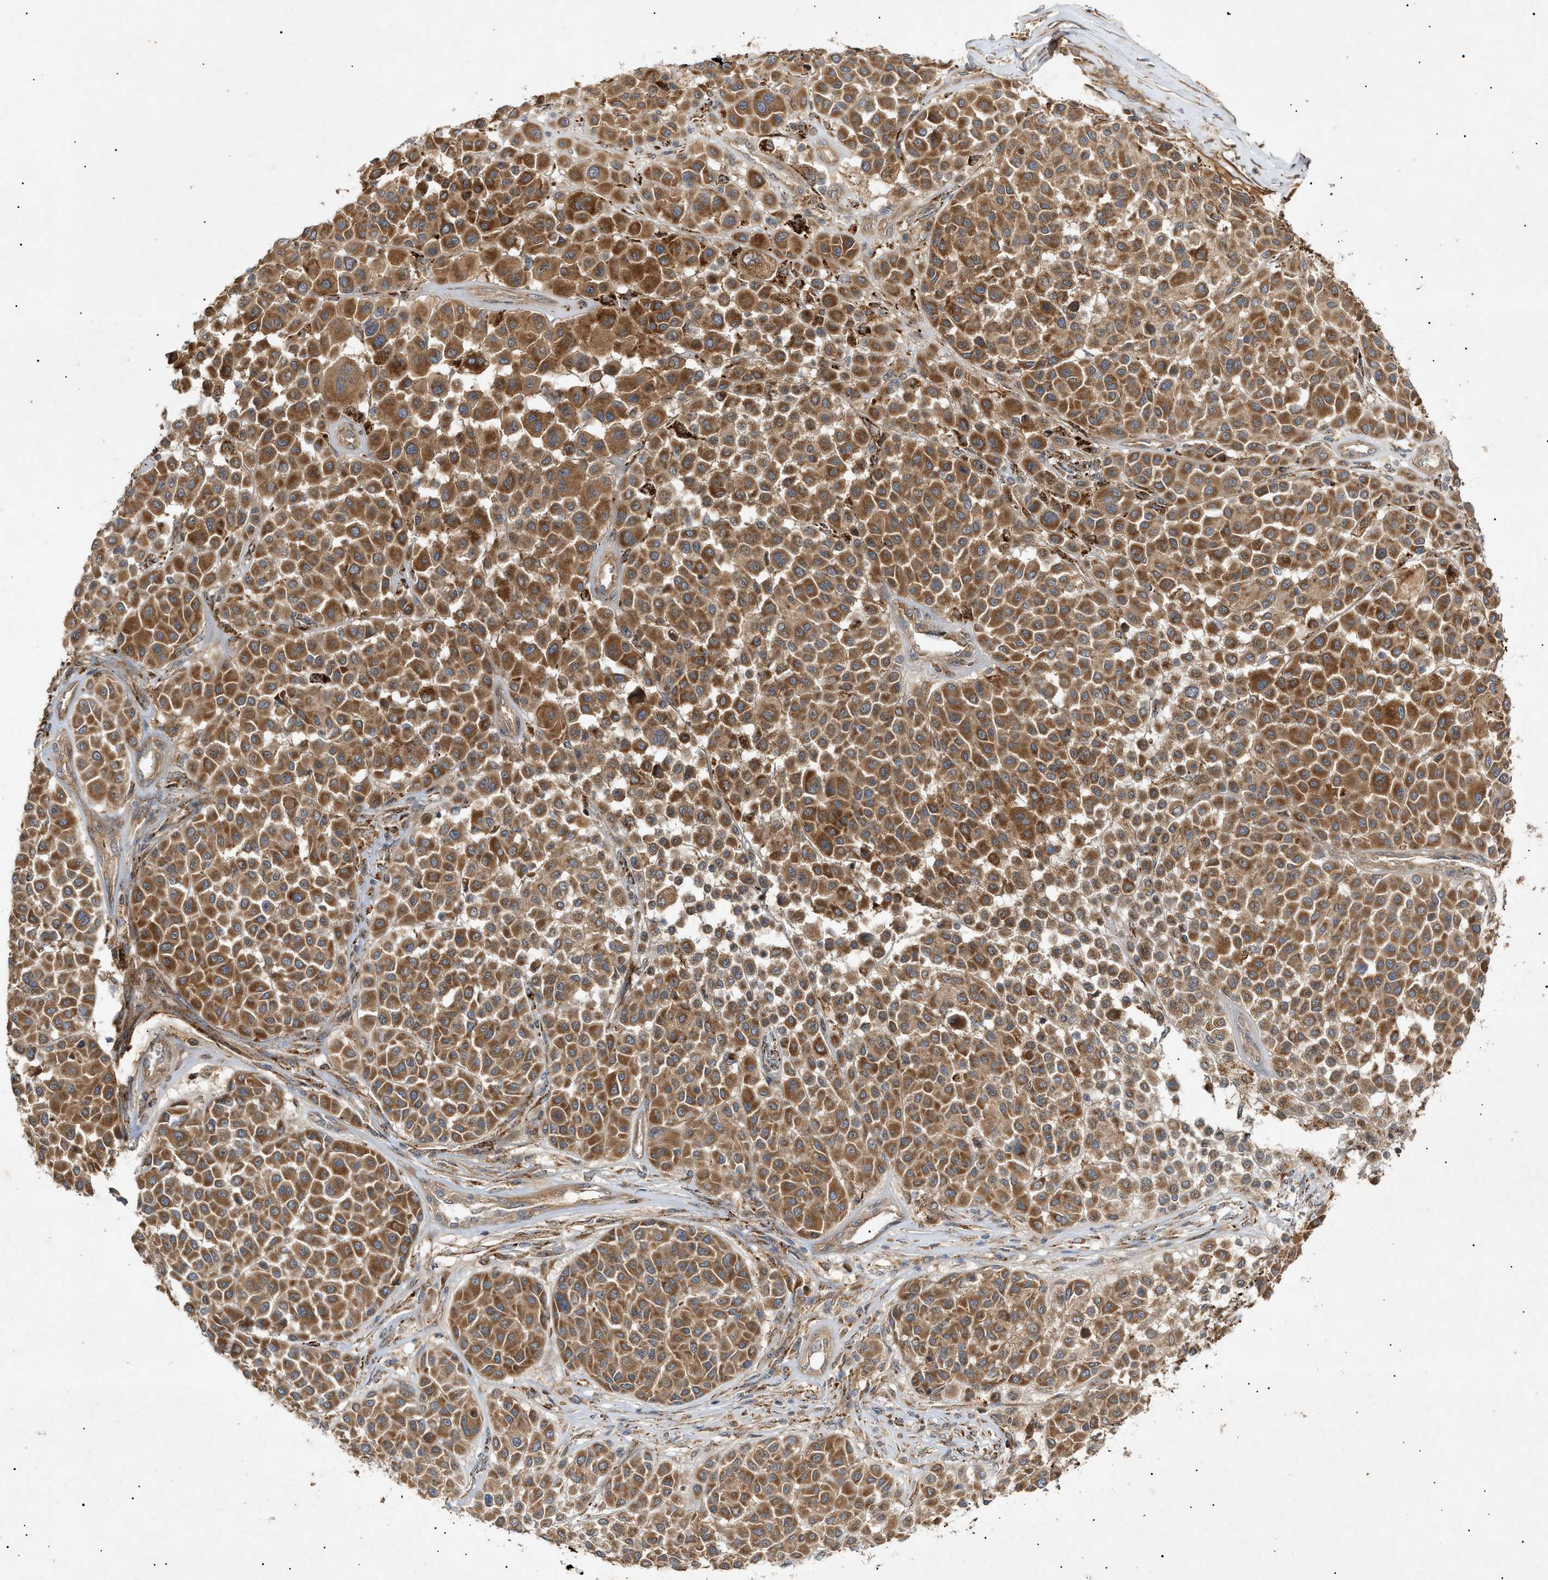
{"staining": {"intensity": "strong", "quantity": "25%-75%", "location": "cytoplasmic/membranous"}, "tissue": "melanoma", "cell_type": "Tumor cells", "image_type": "cancer", "snomed": [{"axis": "morphology", "description": "Malignant melanoma, Metastatic site"}, {"axis": "topography", "description": "Soft tissue"}], "caption": "IHC photomicrograph of human melanoma stained for a protein (brown), which displays high levels of strong cytoplasmic/membranous staining in about 25%-75% of tumor cells.", "gene": "MTCH1", "patient": {"sex": "male", "age": 41}}